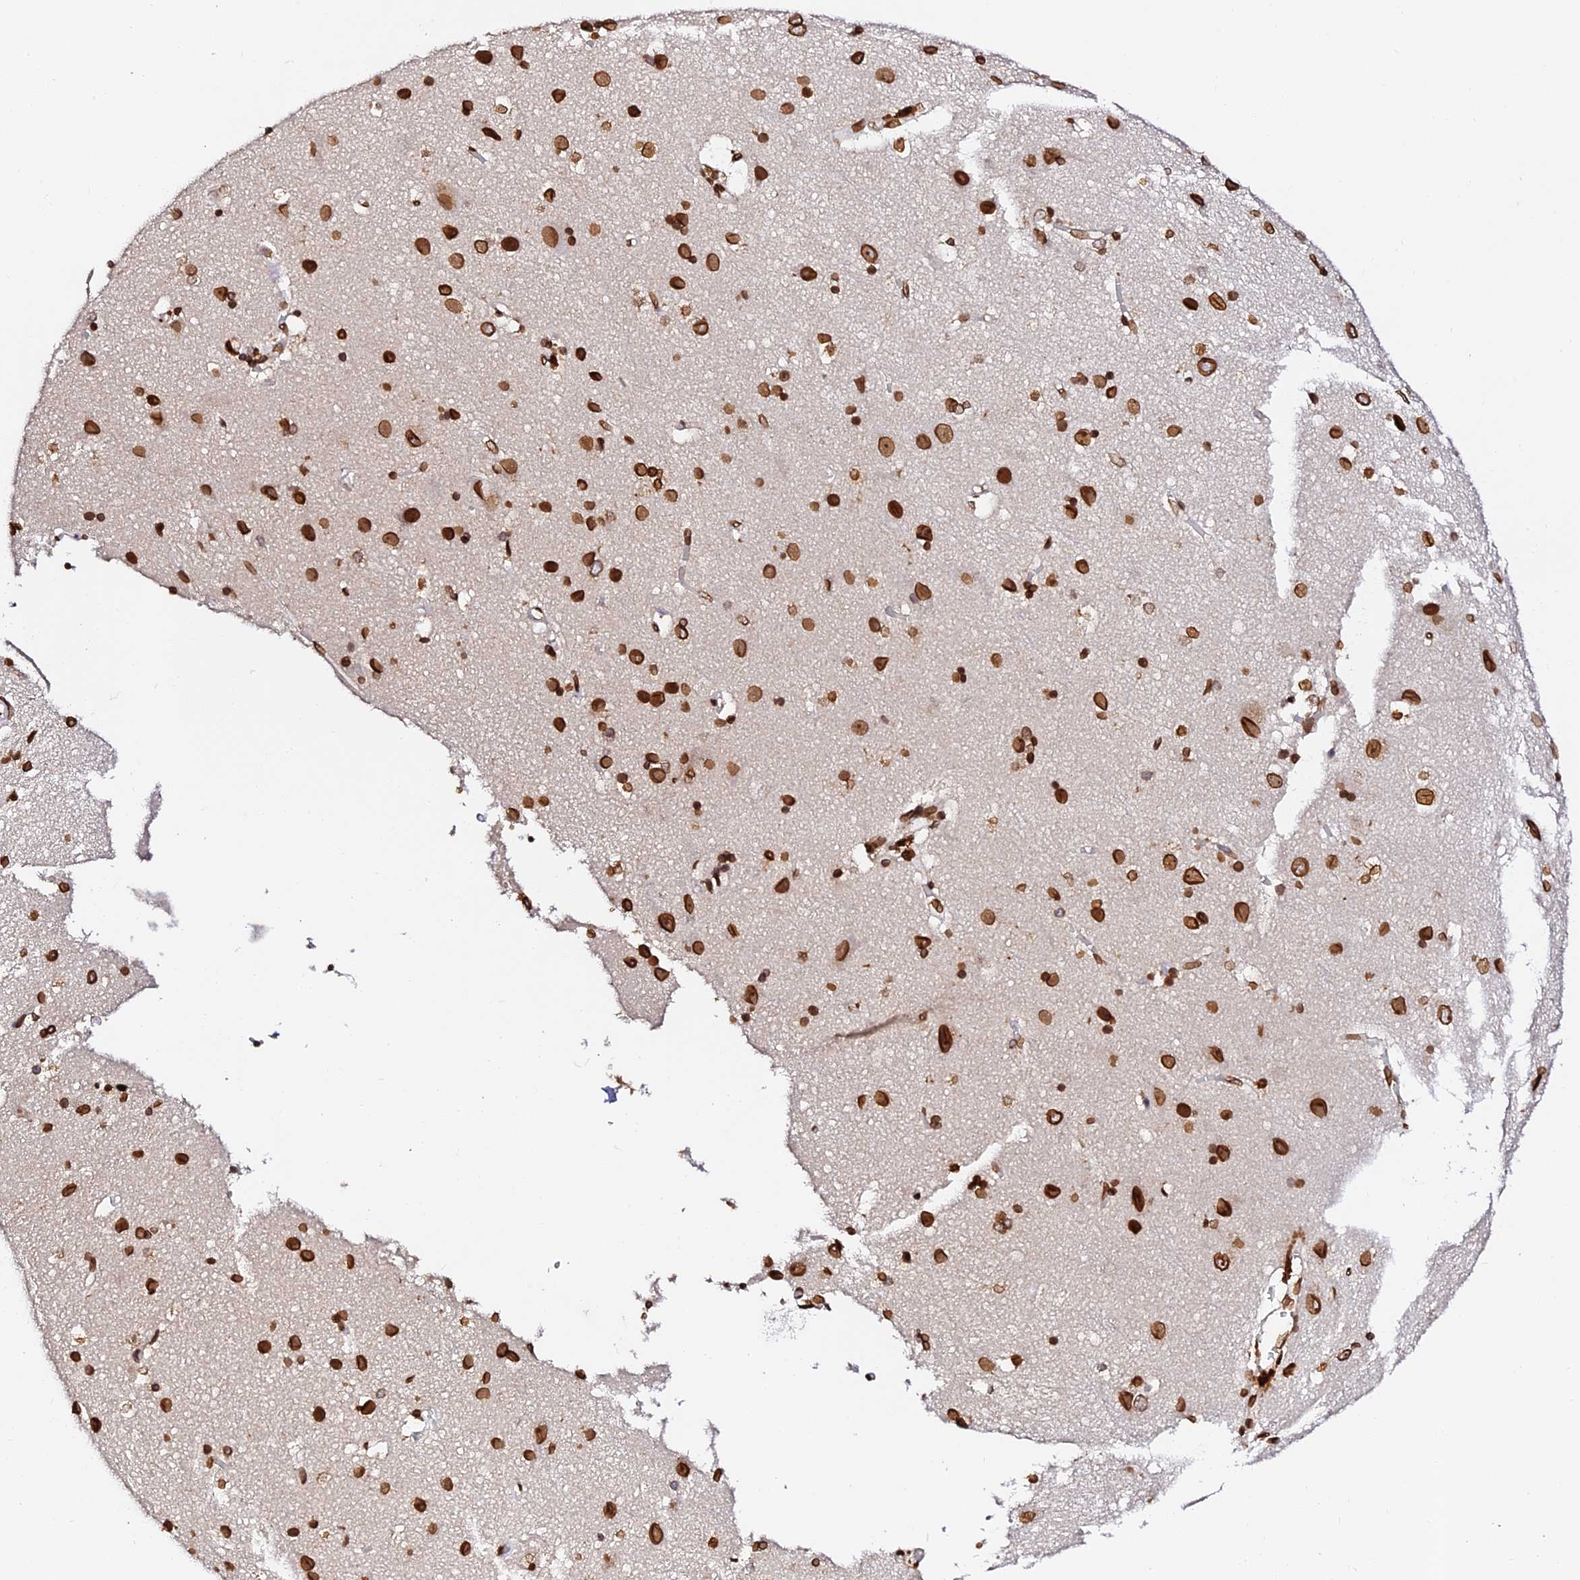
{"staining": {"intensity": "weak", "quantity": "25%-75%", "location": "cytoplasmic/membranous"}, "tissue": "cerebral cortex", "cell_type": "Endothelial cells", "image_type": "normal", "snomed": [{"axis": "morphology", "description": "Normal tissue, NOS"}, {"axis": "topography", "description": "Cerebral cortex"}], "caption": "Unremarkable cerebral cortex shows weak cytoplasmic/membranous expression in approximately 25%-75% of endothelial cells The staining was performed using DAB to visualize the protein expression in brown, while the nuclei were stained in blue with hematoxylin (Magnification: 20x)..", "gene": "ANAPC5", "patient": {"sex": "male", "age": 54}}